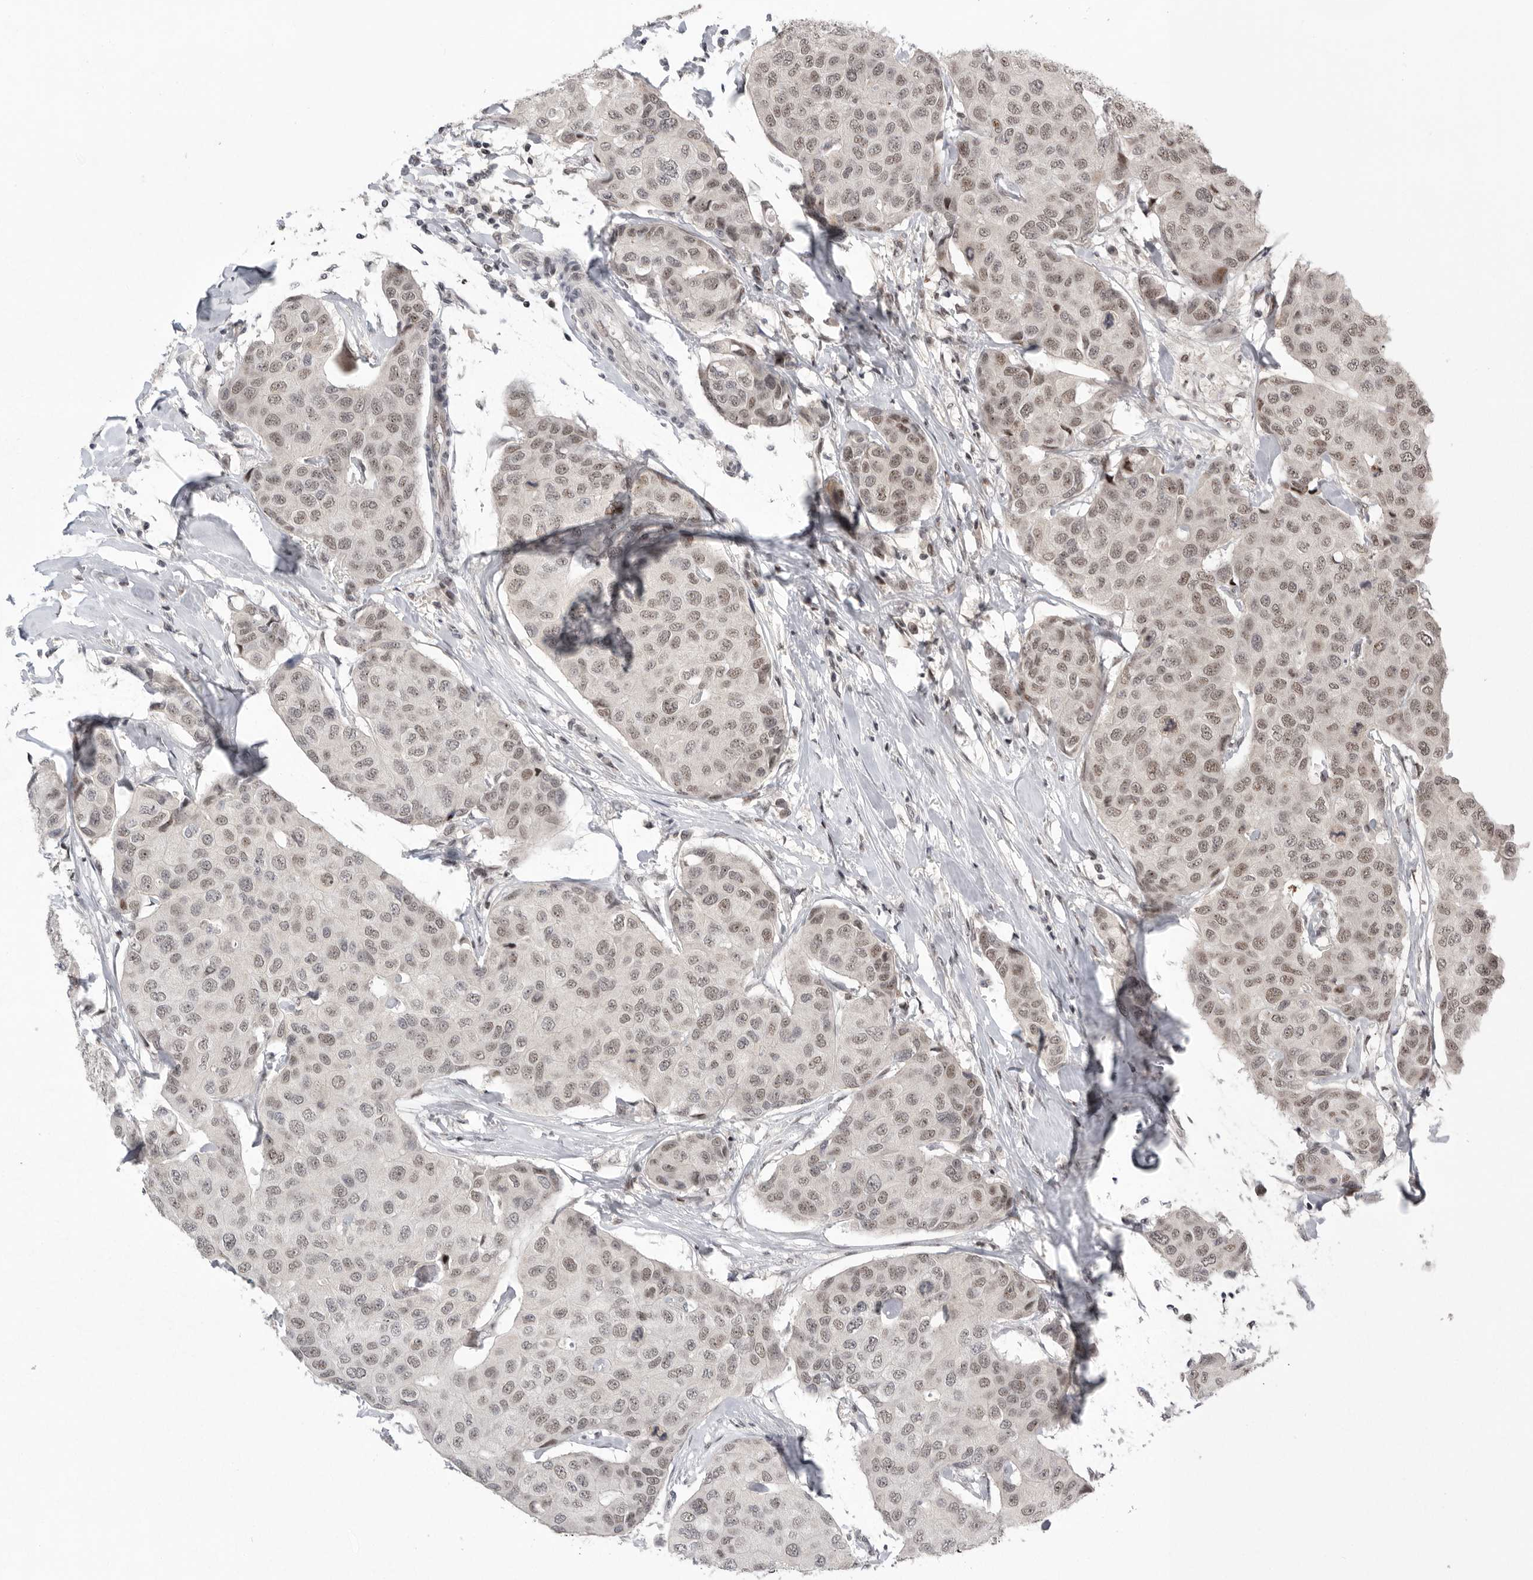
{"staining": {"intensity": "weak", "quantity": ">75%", "location": "nuclear"}, "tissue": "breast cancer", "cell_type": "Tumor cells", "image_type": "cancer", "snomed": [{"axis": "morphology", "description": "Duct carcinoma"}, {"axis": "topography", "description": "Breast"}], "caption": "The immunohistochemical stain highlights weak nuclear positivity in tumor cells of breast cancer tissue.", "gene": "POU5F1", "patient": {"sex": "female", "age": 80}}